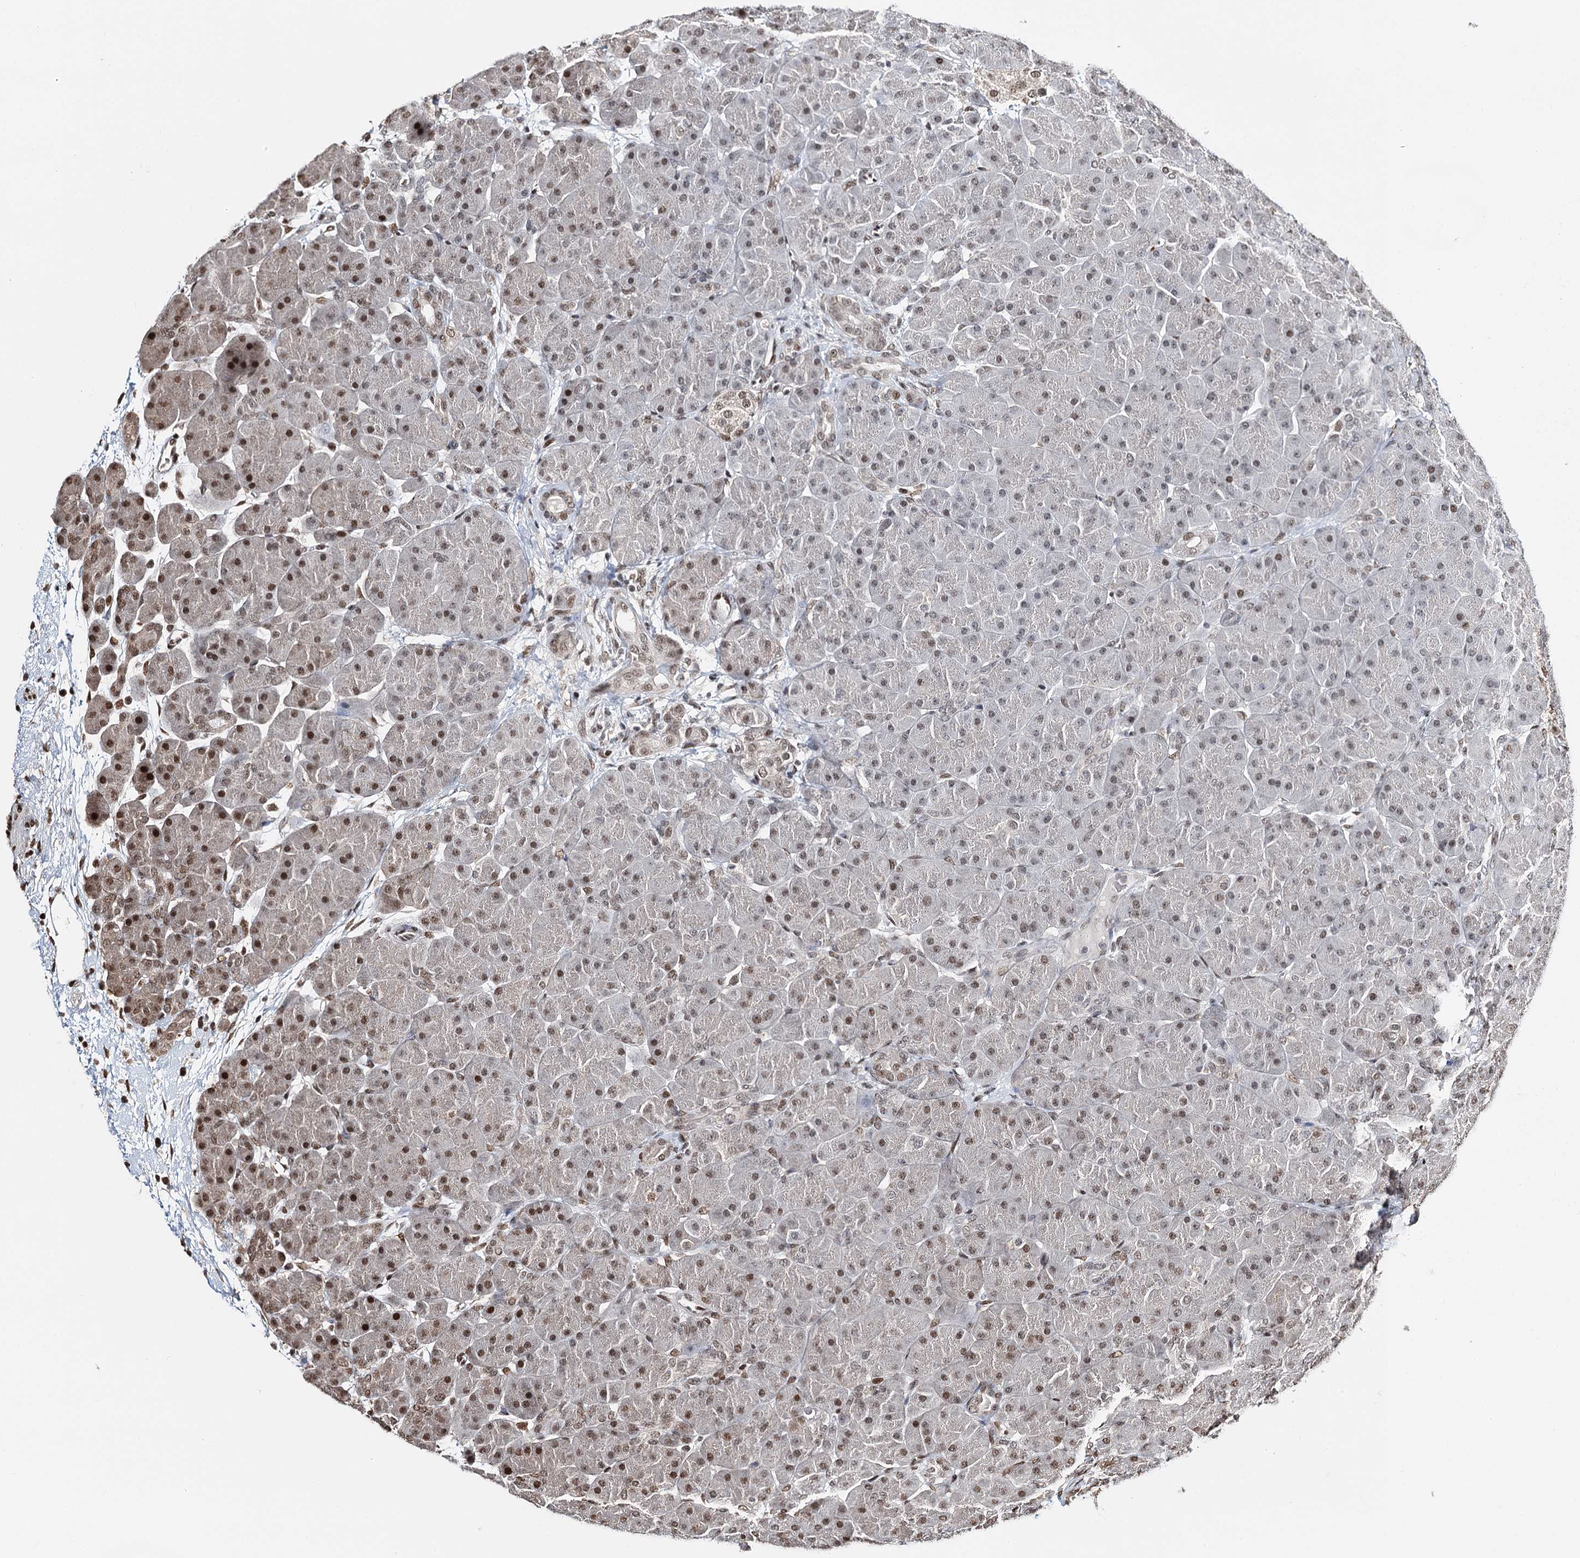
{"staining": {"intensity": "moderate", "quantity": "25%-75%", "location": "nuclear"}, "tissue": "pancreas", "cell_type": "Exocrine glandular cells", "image_type": "normal", "snomed": [{"axis": "morphology", "description": "Normal tissue, NOS"}, {"axis": "topography", "description": "Pancreas"}], "caption": "Protein analysis of unremarkable pancreas exhibits moderate nuclear expression in approximately 25%-75% of exocrine glandular cells.", "gene": "RPS27A", "patient": {"sex": "male", "age": 66}}